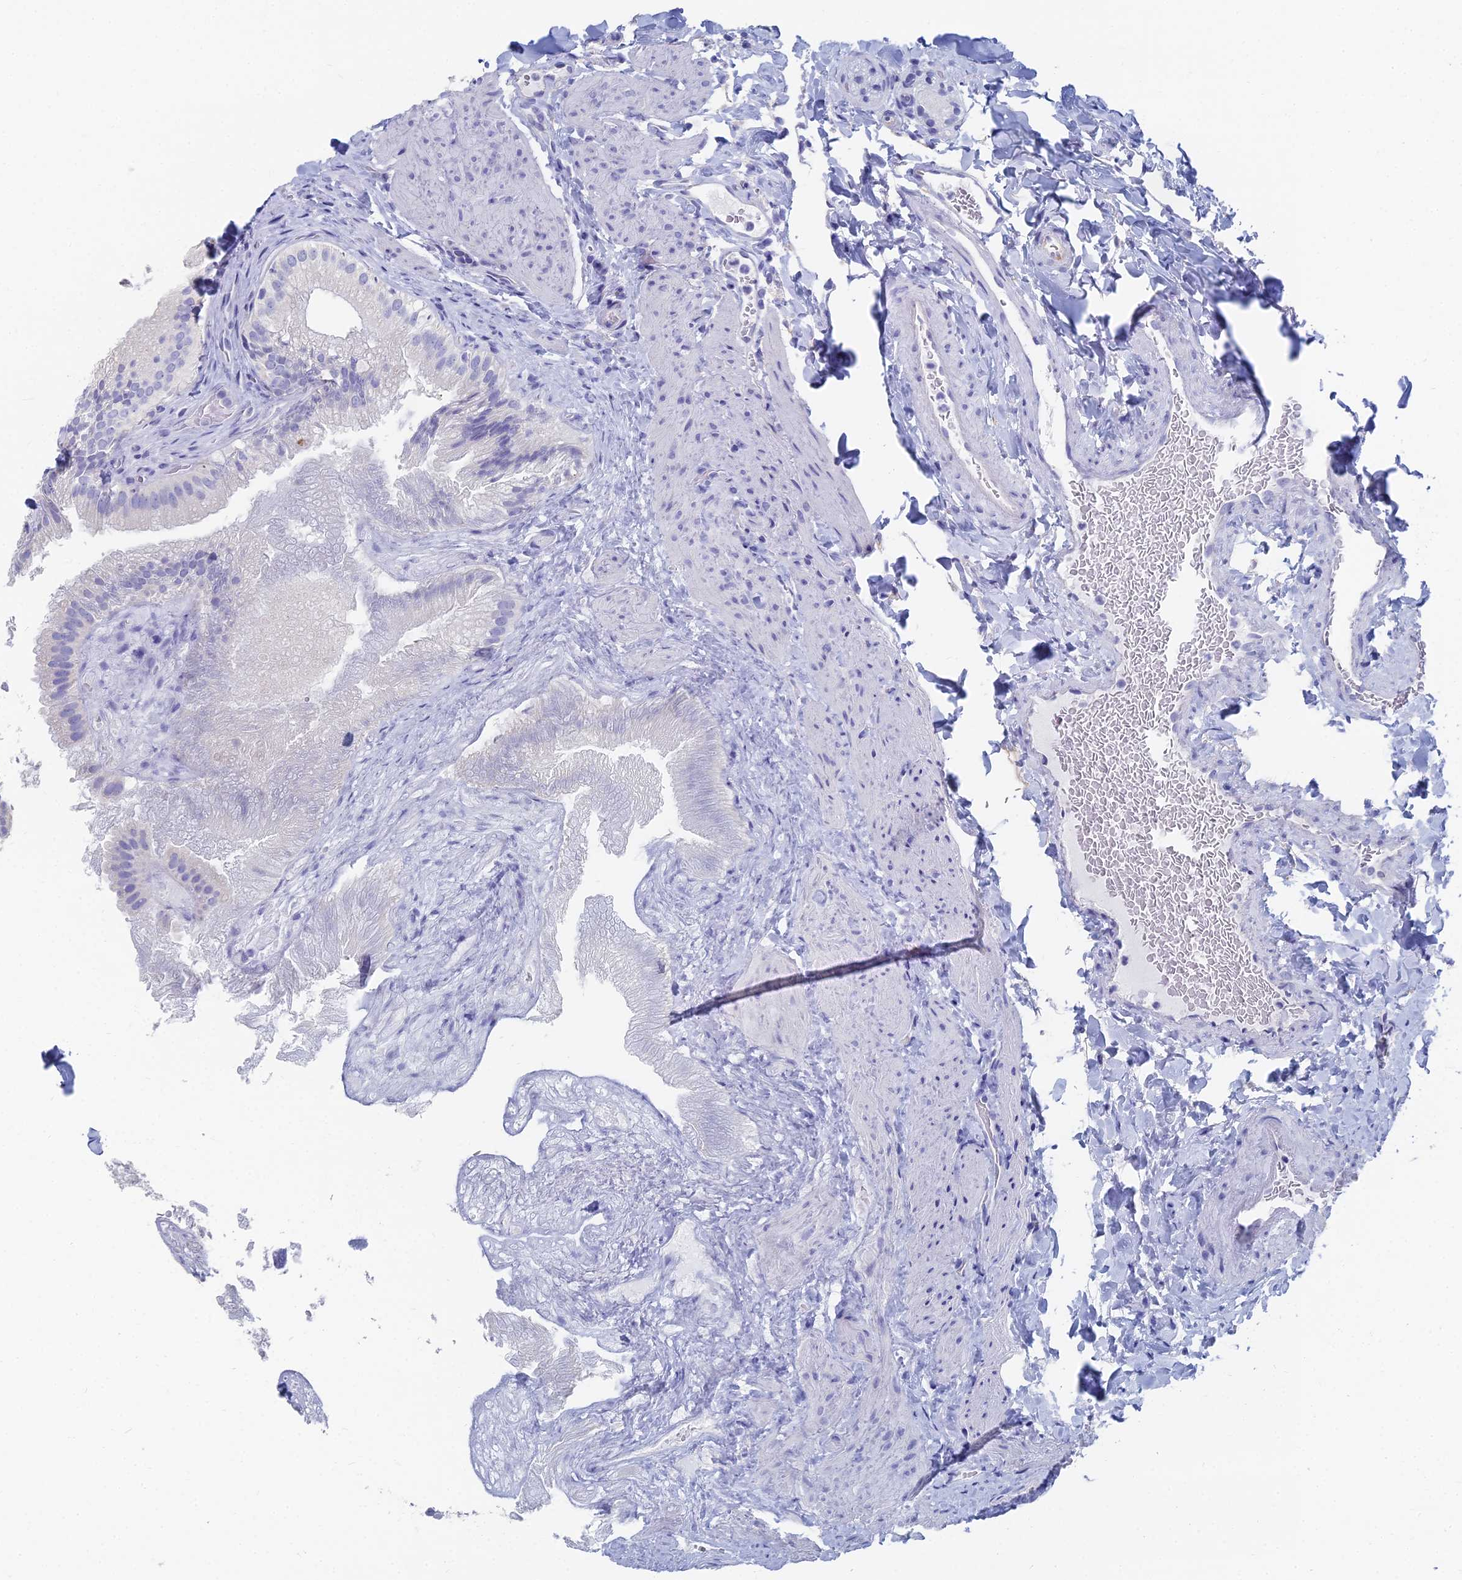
{"staining": {"intensity": "negative", "quantity": "none", "location": "none"}, "tissue": "gallbladder", "cell_type": "Glandular cells", "image_type": "normal", "snomed": [{"axis": "morphology", "description": "Normal tissue, NOS"}, {"axis": "topography", "description": "Gallbladder"}], "caption": "This is a photomicrograph of immunohistochemistry (IHC) staining of unremarkable gallbladder, which shows no positivity in glandular cells.", "gene": "TNNT3", "patient": {"sex": "female", "age": 30}}